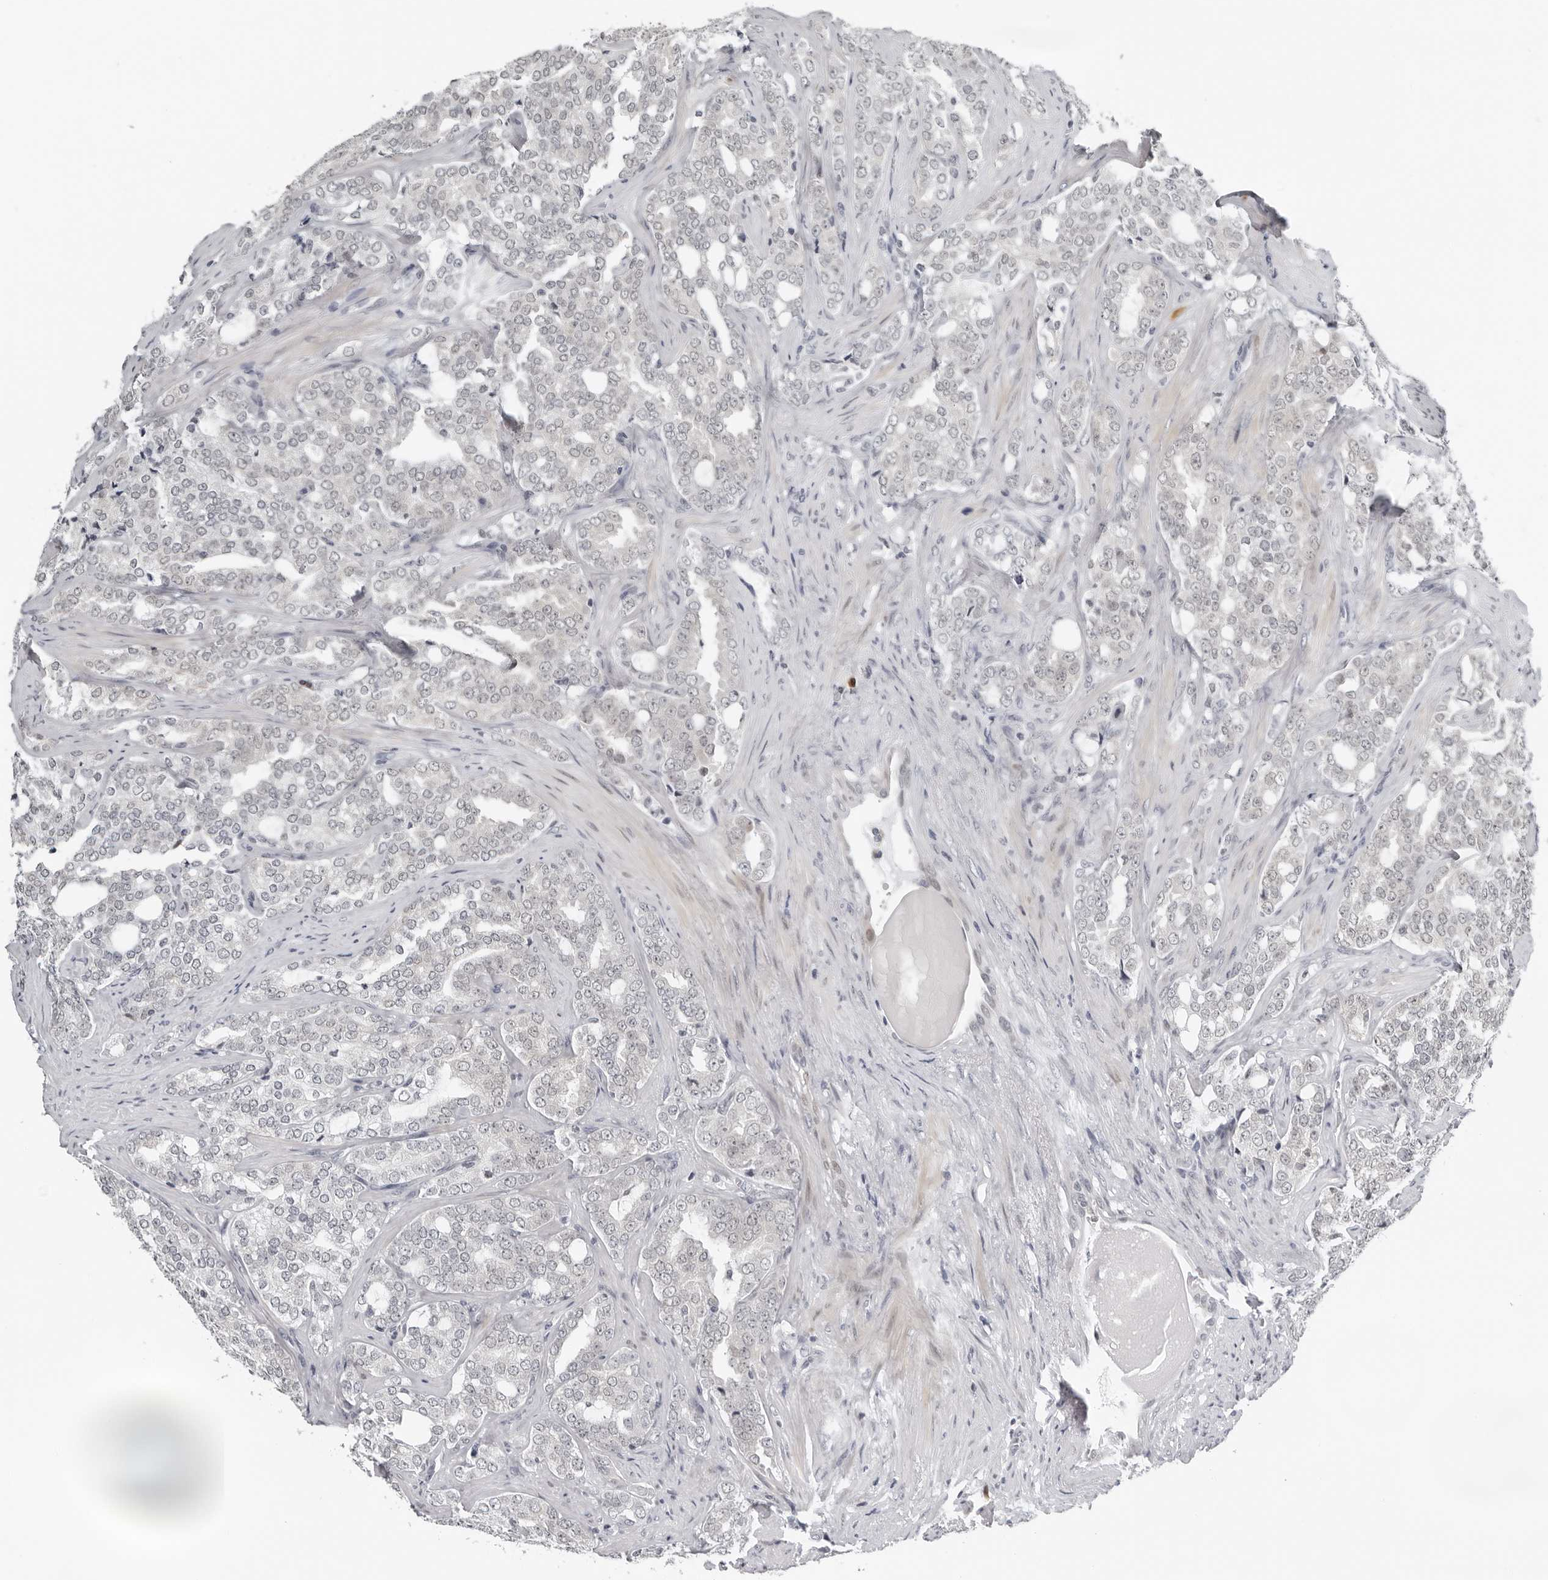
{"staining": {"intensity": "negative", "quantity": "none", "location": "none"}, "tissue": "prostate cancer", "cell_type": "Tumor cells", "image_type": "cancer", "snomed": [{"axis": "morphology", "description": "Adenocarcinoma, High grade"}, {"axis": "topography", "description": "Prostate"}], "caption": "A photomicrograph of prostate cancer (adenocarcinoma (high-grade)) stained for a protein exhibits no brown staining in tumor cells. (DAB (3,3'-diaminobenzidine) immunohistochemistry (IHC), high magnification).", "gene": "PPP1R42", "patient": {"sex": "male", "age": 64}}